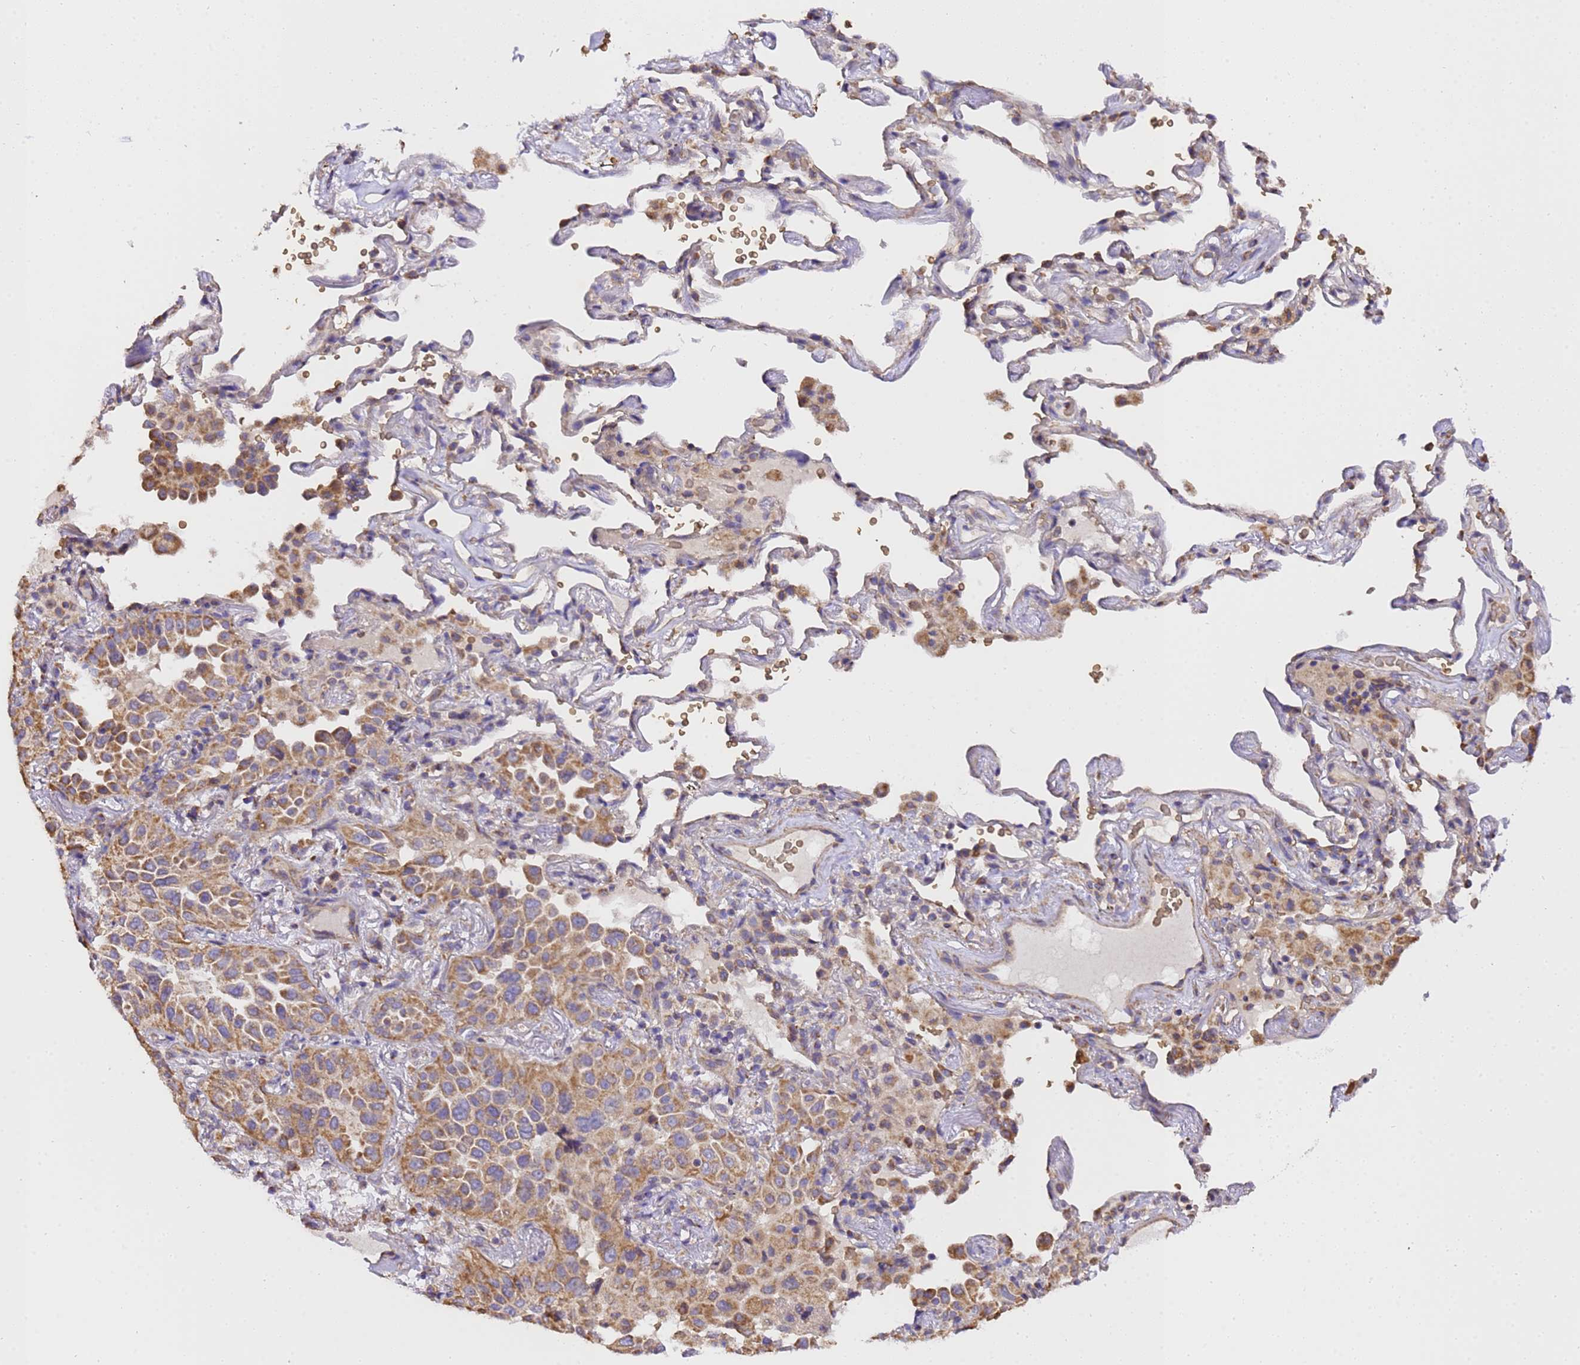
{"staining": {"intensity": "moderate", "quantity": ">75%", "location": "cytoplasmic/membranous"}, "tissue": "lung cancer", "cell_type": "Tumor cells", "image_type": "cancer", "snomed": [{"axis": "morphology", "description": "Adenocarcinoma, NOS"}, {"axis": "topography", "description": "Lung"}], "caption": "Lung cancer (adenocarcinoma) was stained to show a protein in brown. There is medium levels of moderate cytoplasmic/membranous staining in approximately >75% of tumor cells.", "gene": "LRRIQ1", "patient": {"sex": "female", "age": 69}}